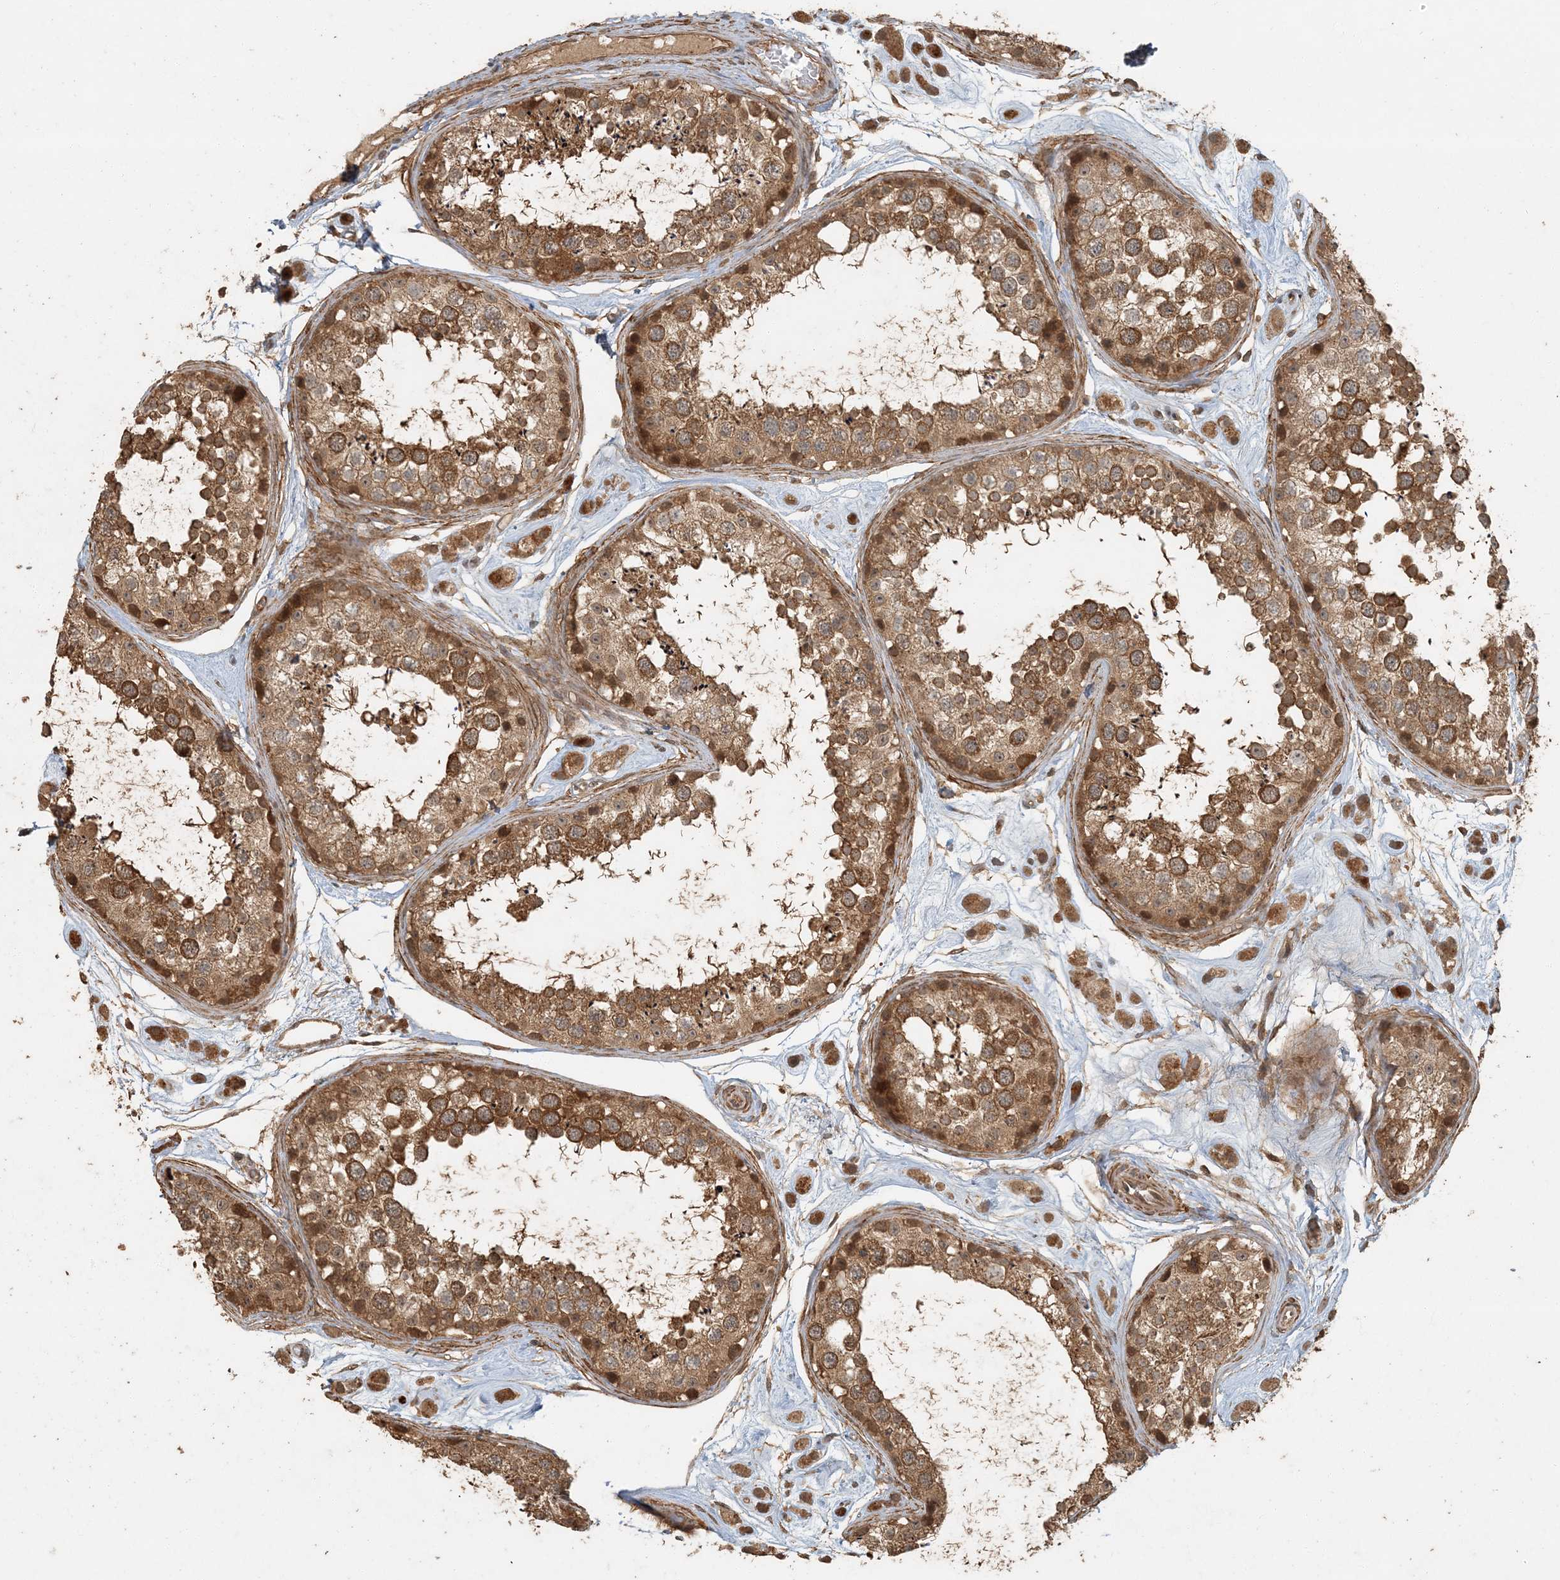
{"staining": {"intensity": "strong", "quantity": ">75%", "location": "cytoplasmic/membranous"}, "tissue": "testis", "cell_type": "Cells in seminiferous ducts", "image_type": "normal", "snomed": [{"axis": "morphology", "description": "Normal tissue, NOS"}, {"axis": "topography", "description": "Testis"}], "caption": "Immunohistochemistry (DAB) staining of unremarkable testis exhibits strong cytoplasmic/membranous protein staining in about >75% of cells in seminiferous ducts. Using DAB (brown) and hematoxylin (blue) stains, captured at high magnification using brightfield microscopy.", "gene": "AK9", "patient": {"sex": "male", "age": 25}}